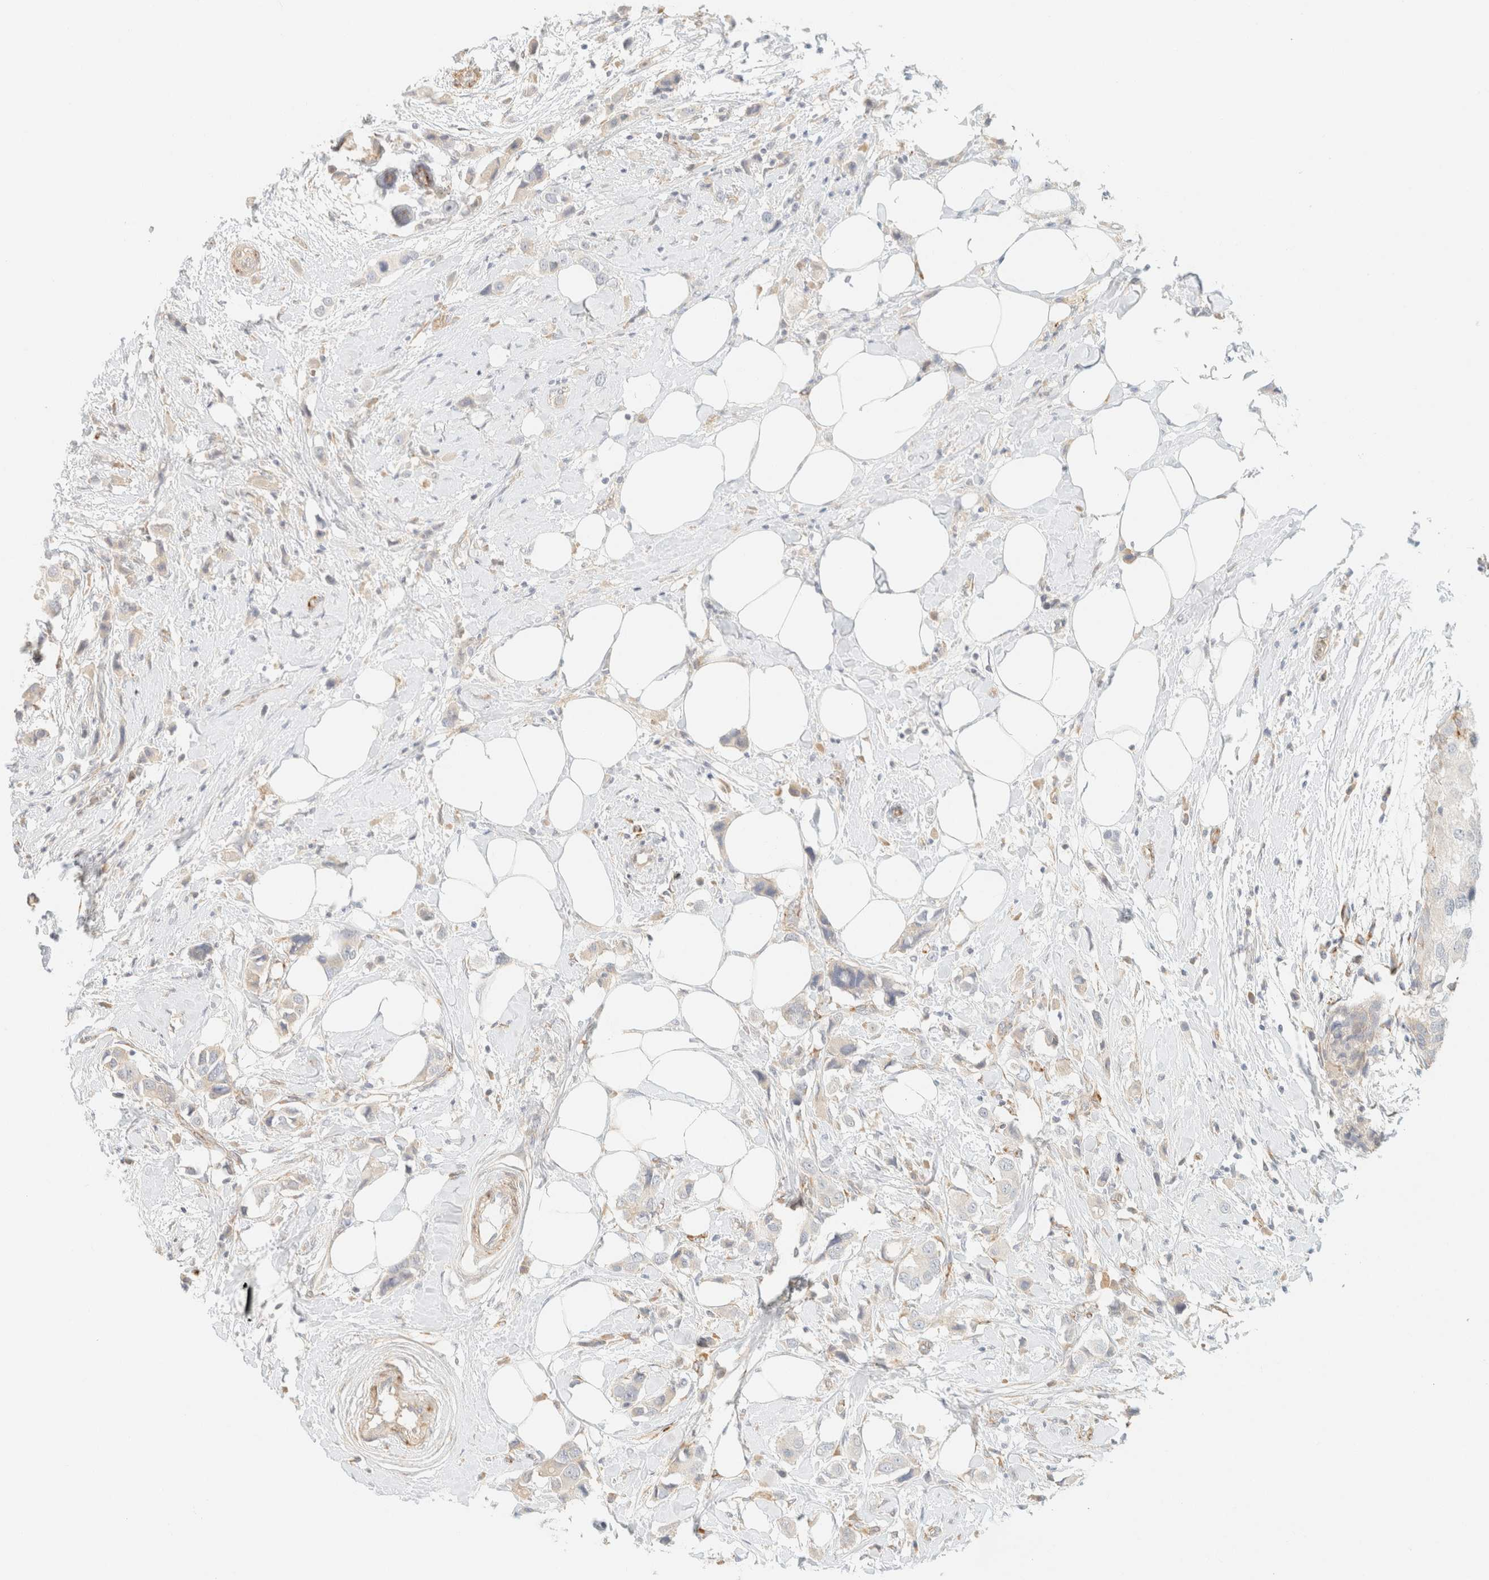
{"staining": {"intensity": "negative", "quantity": "none", "location": "none"}, "tissue": "breast cancer", "cell_type": "Tumor cells", "image_type": "cancer", "snomed": [{"axis": "morphology", "description": "Normal tissue, NOS"}, {"axis": "morphology", "description": "Duct carcinoma"}, {"axis": "topography", "description": "Breast"}], "caption": "Micrograph shows no significant protein staining in tumor cells of breast cancer.", "gene": "SPARCL1", "patient": {"sex": "female", "age": 50}}